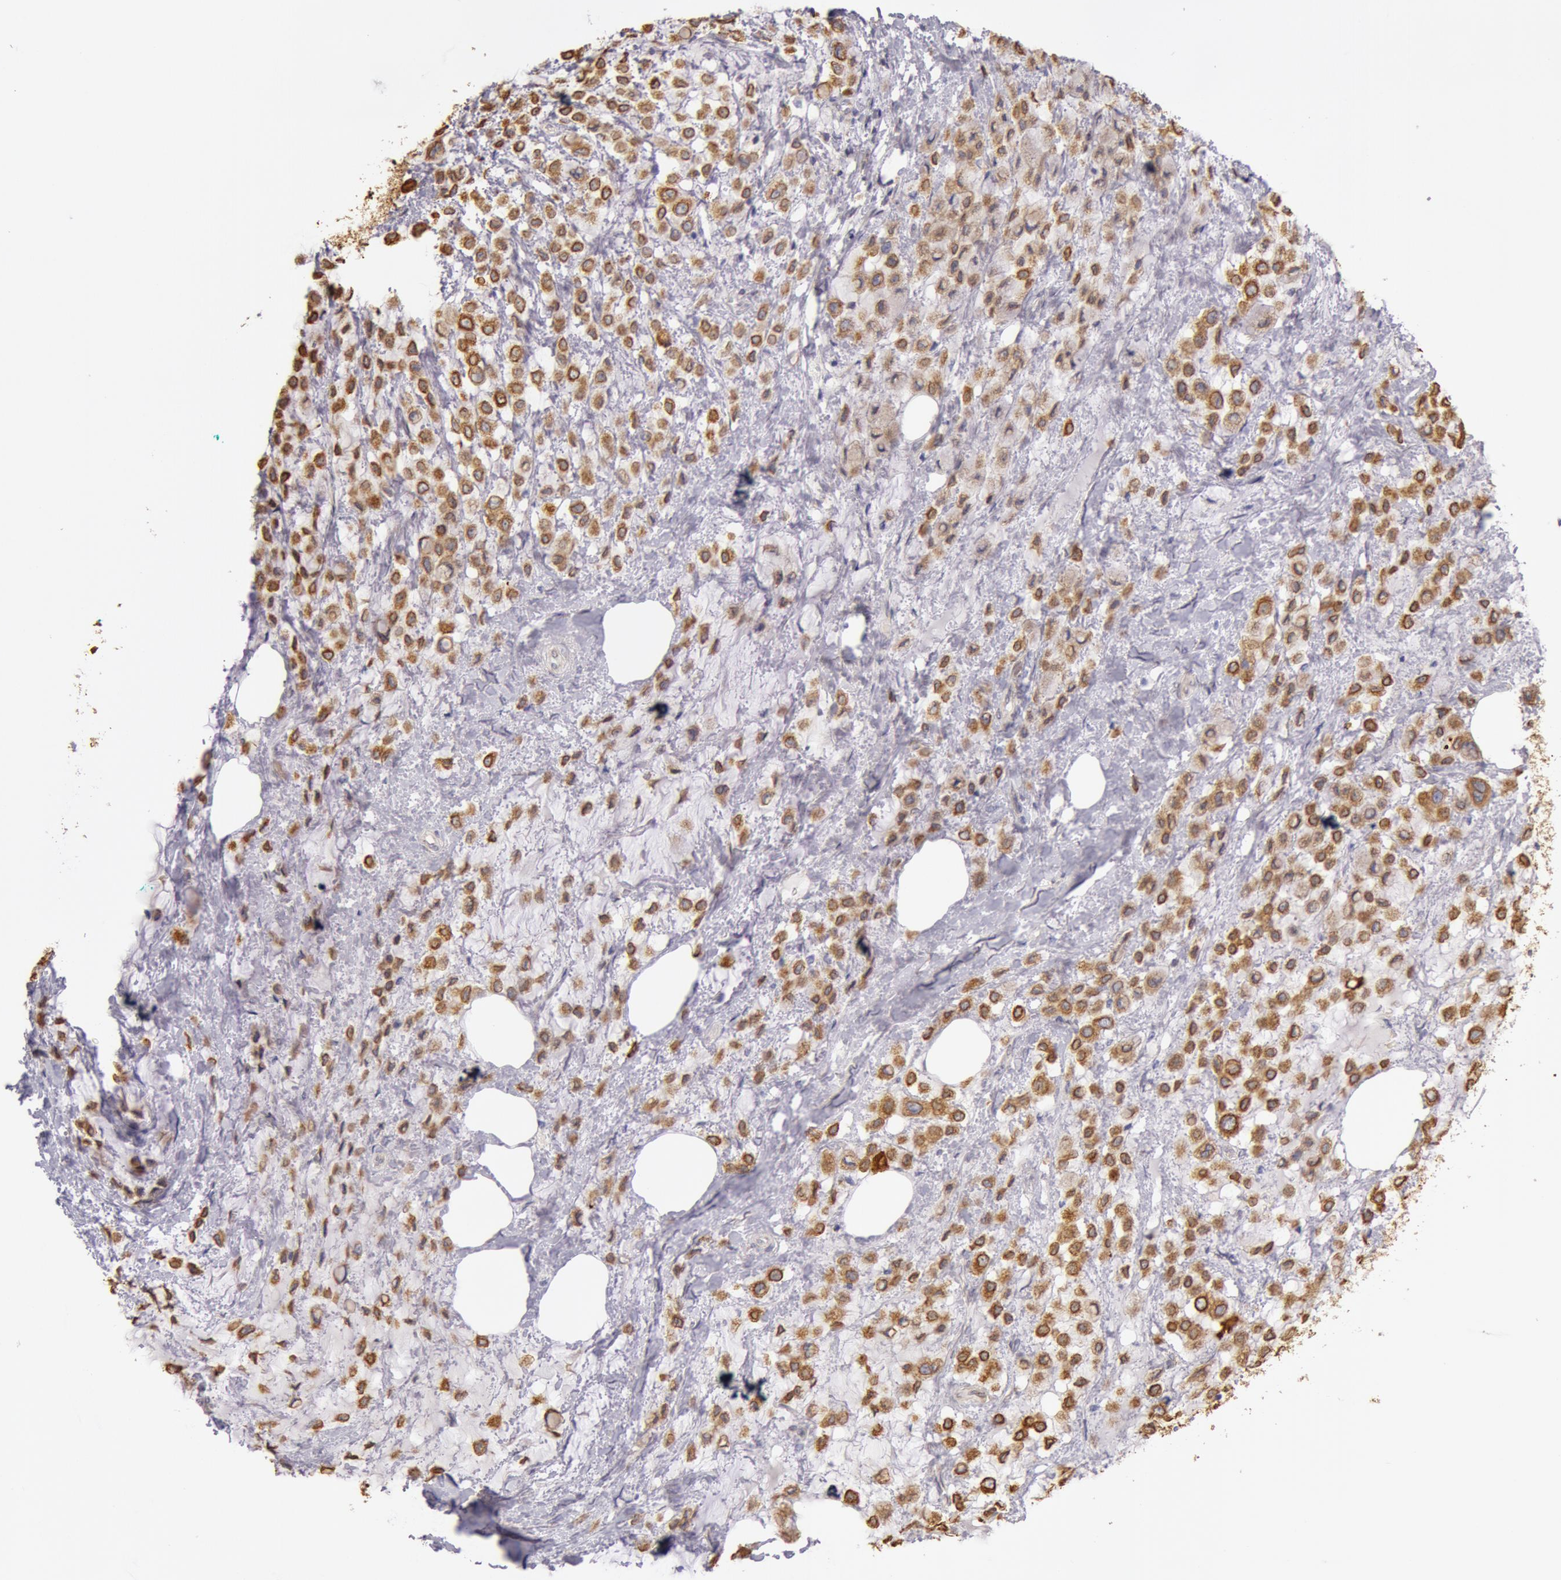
{"staining": {"intensity": "strong", "quantity": ">75%", "location": "cytoplasmic/membranous"}, "tissue": "breast cancer", "cell_type": "Tumor cells", "image_type": "cancer", "snomed": [{"axis": "morphology", "description": "Lobular carcinoma"}, {"axis": "topography", "description": "Breast"}], "caption": "A histopathology image of human lobular carcinoma (breast) stained for a protein reveals strong cytoplasmic/membranous brown staining in tumor cells. The protein of interest is shown in brown color, while the nuclei are stained blue.", "gene": "KRT18", "patient": {"sex": "female", "age": 85}}